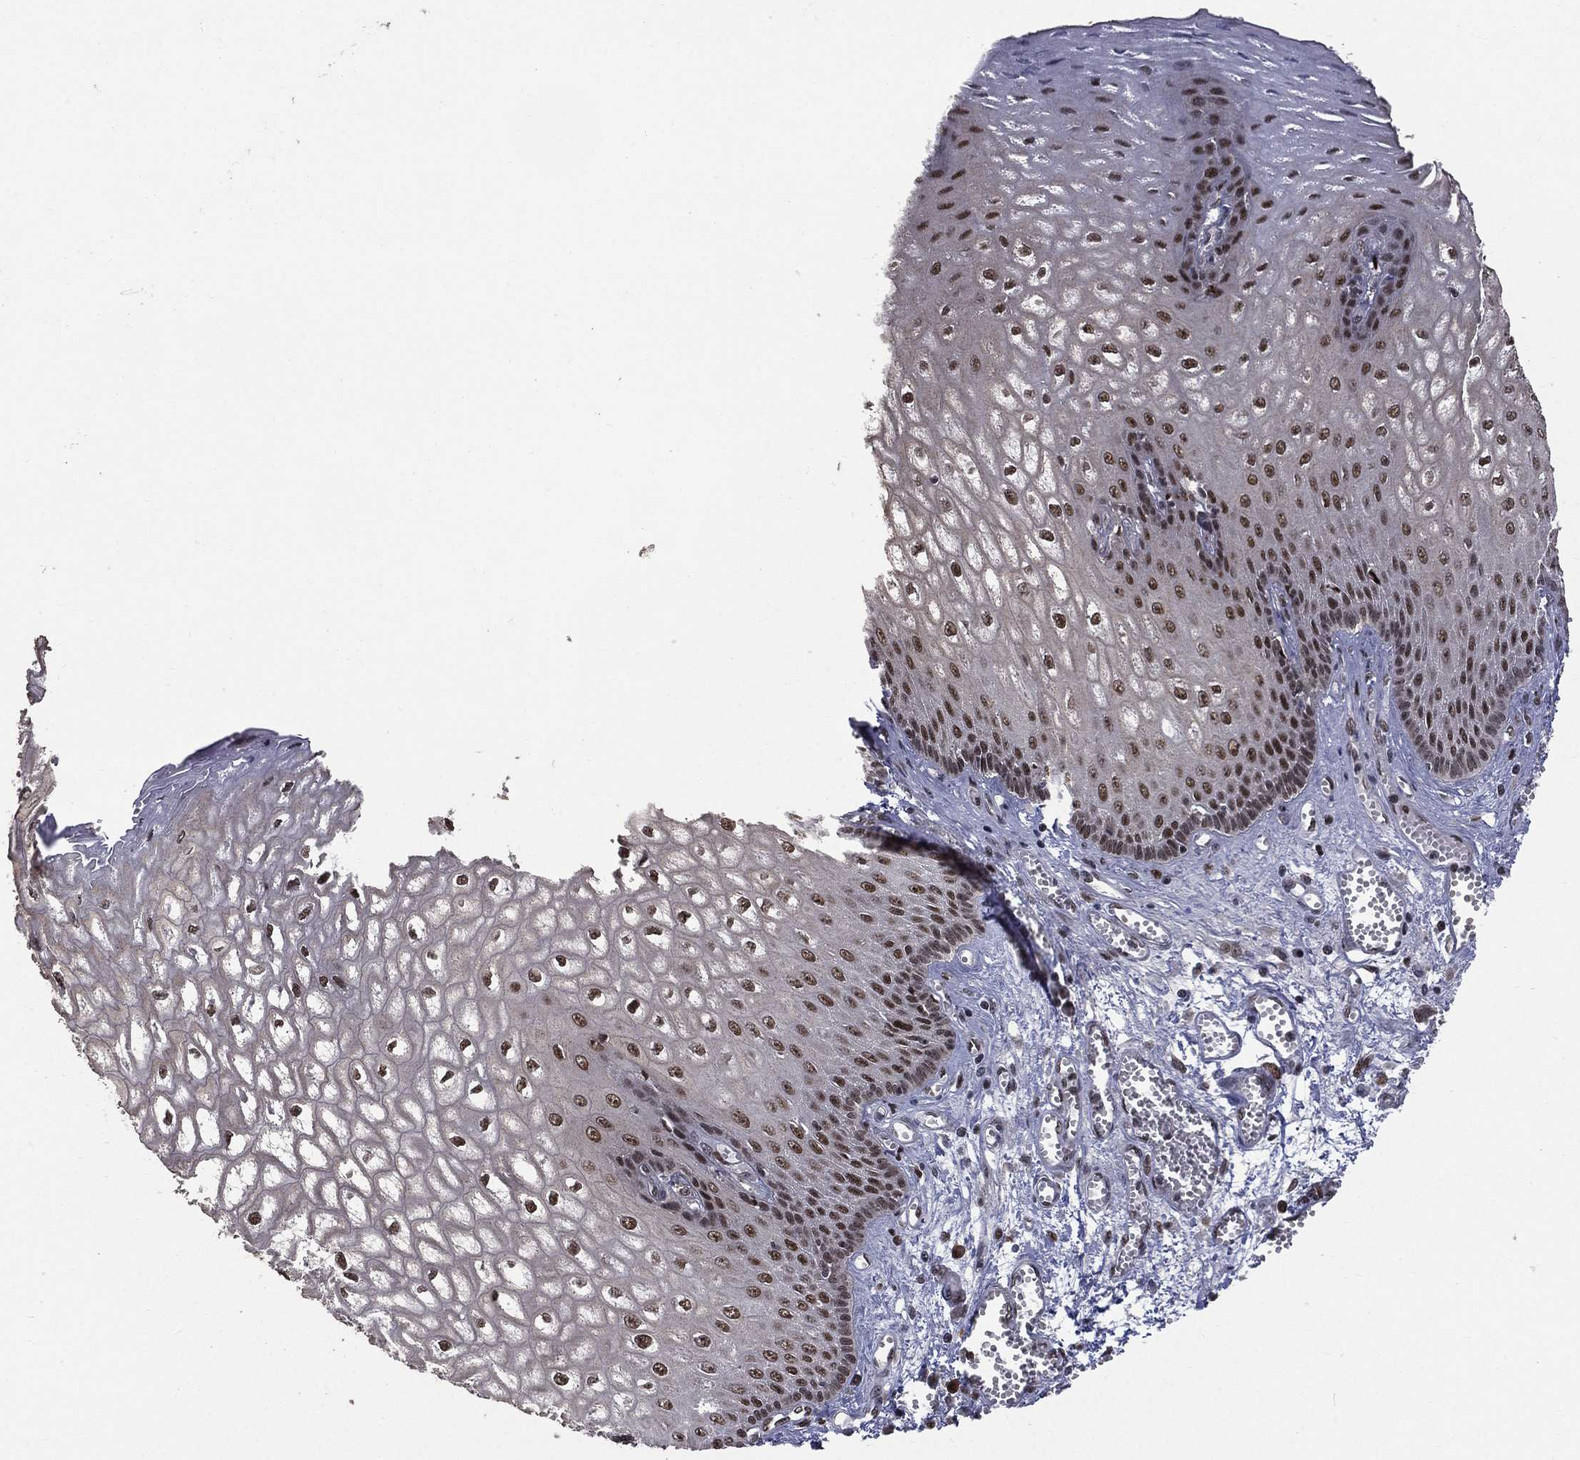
{"staining": {"intensity": "strong", "quantity": "25%-75%", "location": "nuclear"}, "tissue": "esophagus", "cell_type": "Squamous epithelial cells", "image_type": "normal", "snomed": [{"axis": "morphology", "description": "Normal tissue, NOS"}, {"axis": "topography", "description": "Esophagus"}], "caption": "A brown stain highlights strong nuclear positivity of a protein in squamous epithelial cells of unremarkable esophagus.", "gene": "JMJD6", "patient": {"sex": "male", "age": 58}}